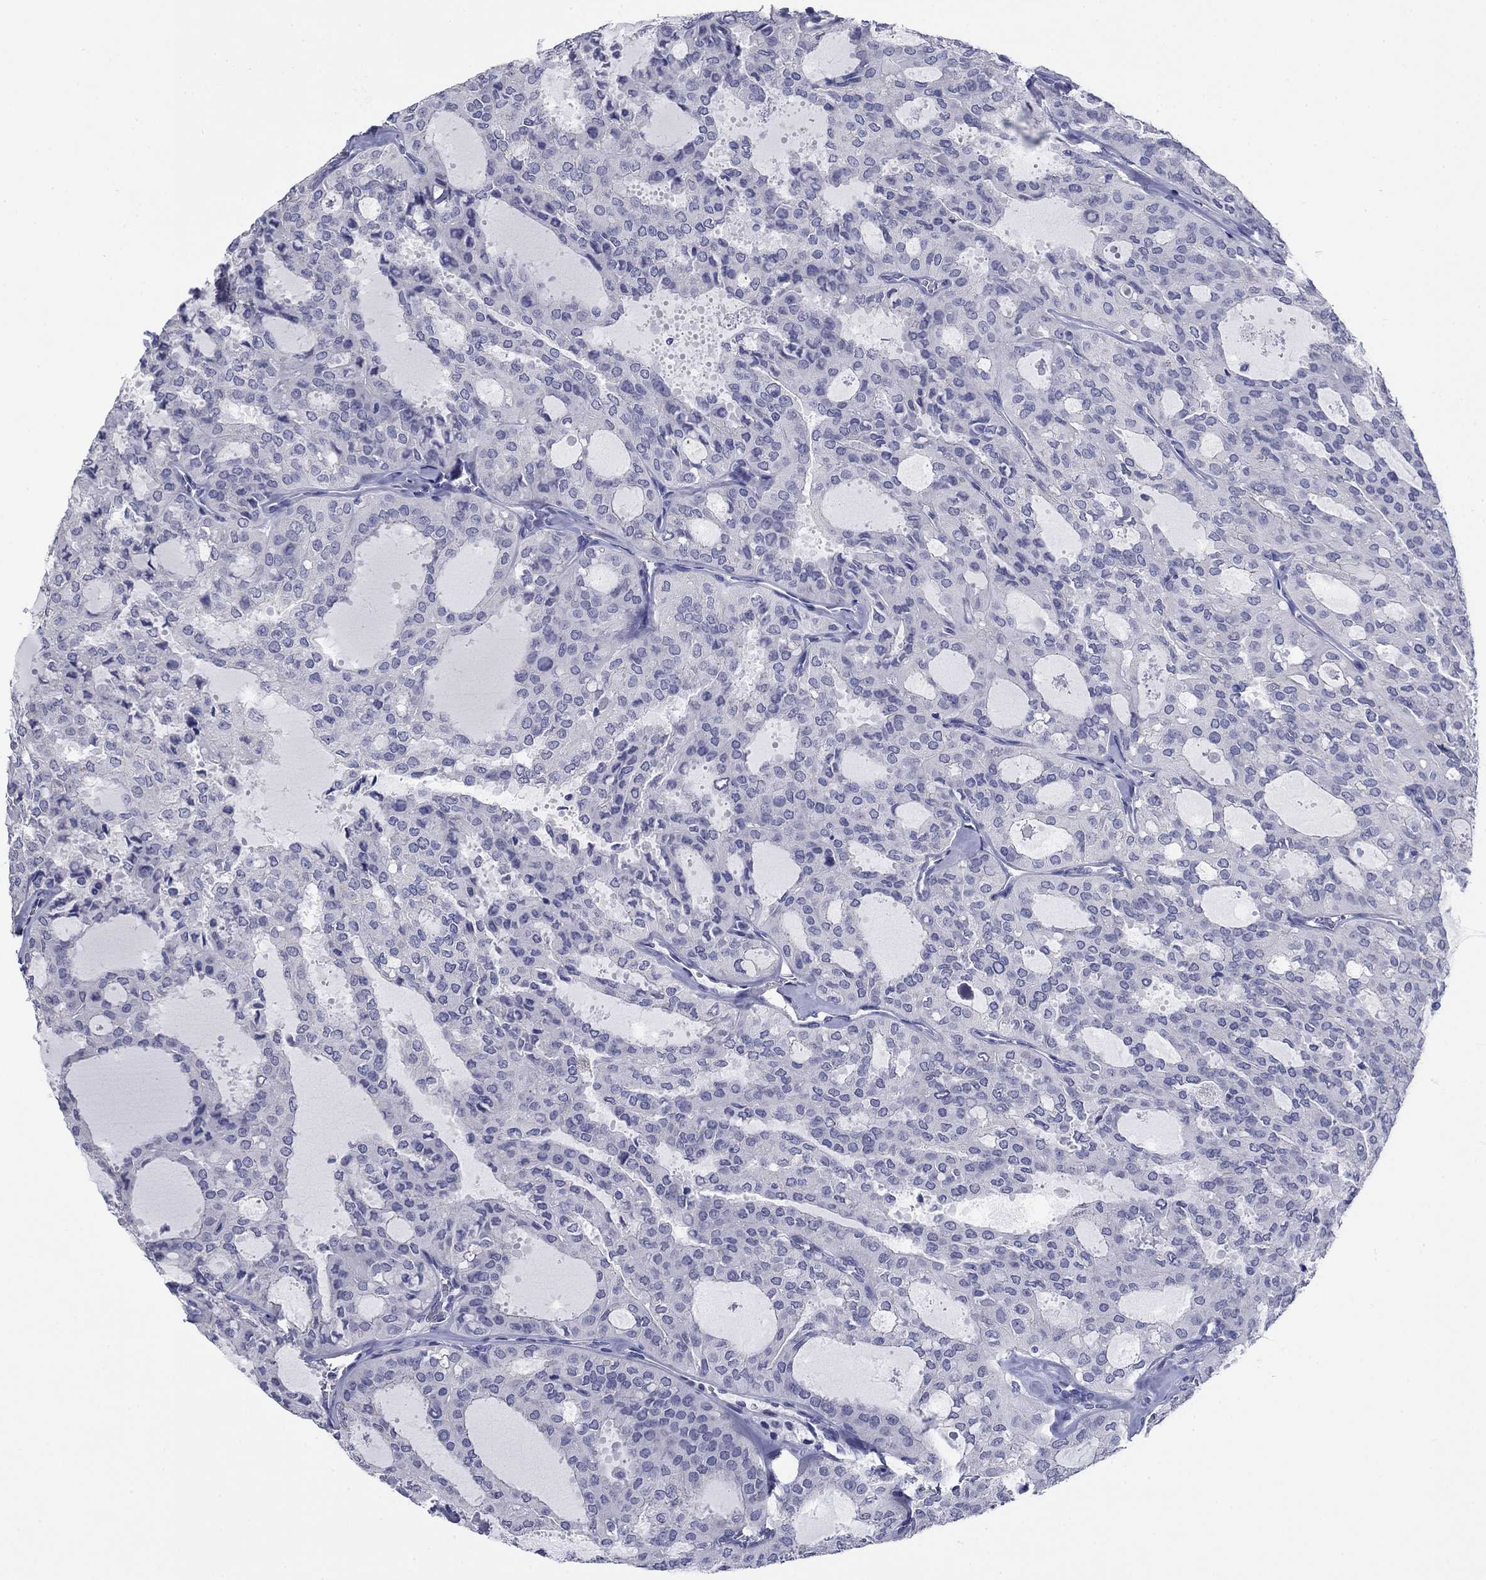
{"staining": {"intensity": "negative", "quantity": "none", "location": "none"}, "tissue": "thyroid cancer", "cell_type": "Tumor cells", "image_type": "cancer", "snomed": [{"axis": "morphology", "description": "Follicular adenoma carcinoma, NOS"}, {"axis": "topography", "description": "Thyroid gland"}], "caption": "Photomicrograph shows no protein expression in tumor cells of thyroid cancer (follicular adenoma carcinoma) tissue.", "gene": "PRKCG", "patient": {"sex": "male", "age": 75}}